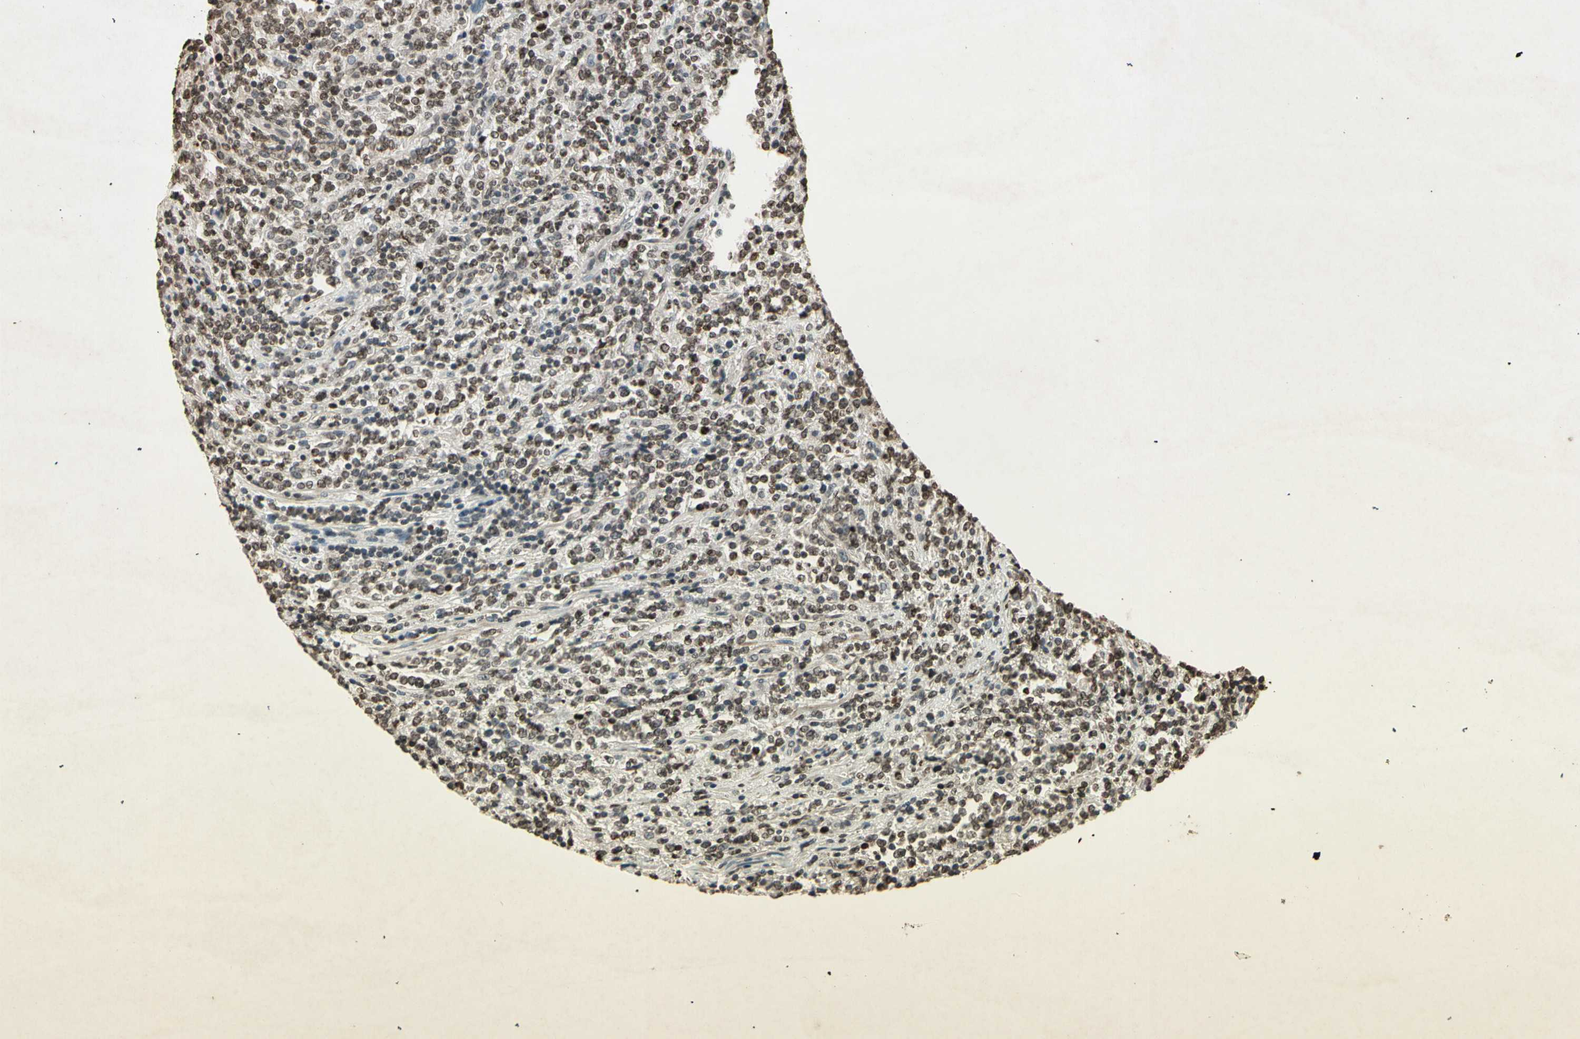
{"staining": {"intensity": "moderate", "quantity": "25%-75%", "location": "nuclear"}, "tissue": "lymphoma", "cell_type": "Tumor cells", "image_type": "cancer", "snomed": [{"axis": "morphology", "description": "Malignant lymphoma, non-Hodgkin's type, High grade"}, {"axis": "topography", "description": "Soft tissue"}], "caption": "A medium amount of moderate nuclear expression is identified in approximately 25%-75% of tumor cells in malignant lymphoma, non-Hodgkin's type (high-grade) tissue.", "gene": "TOP1", "patient": {"sex": "male", "age": 18}}